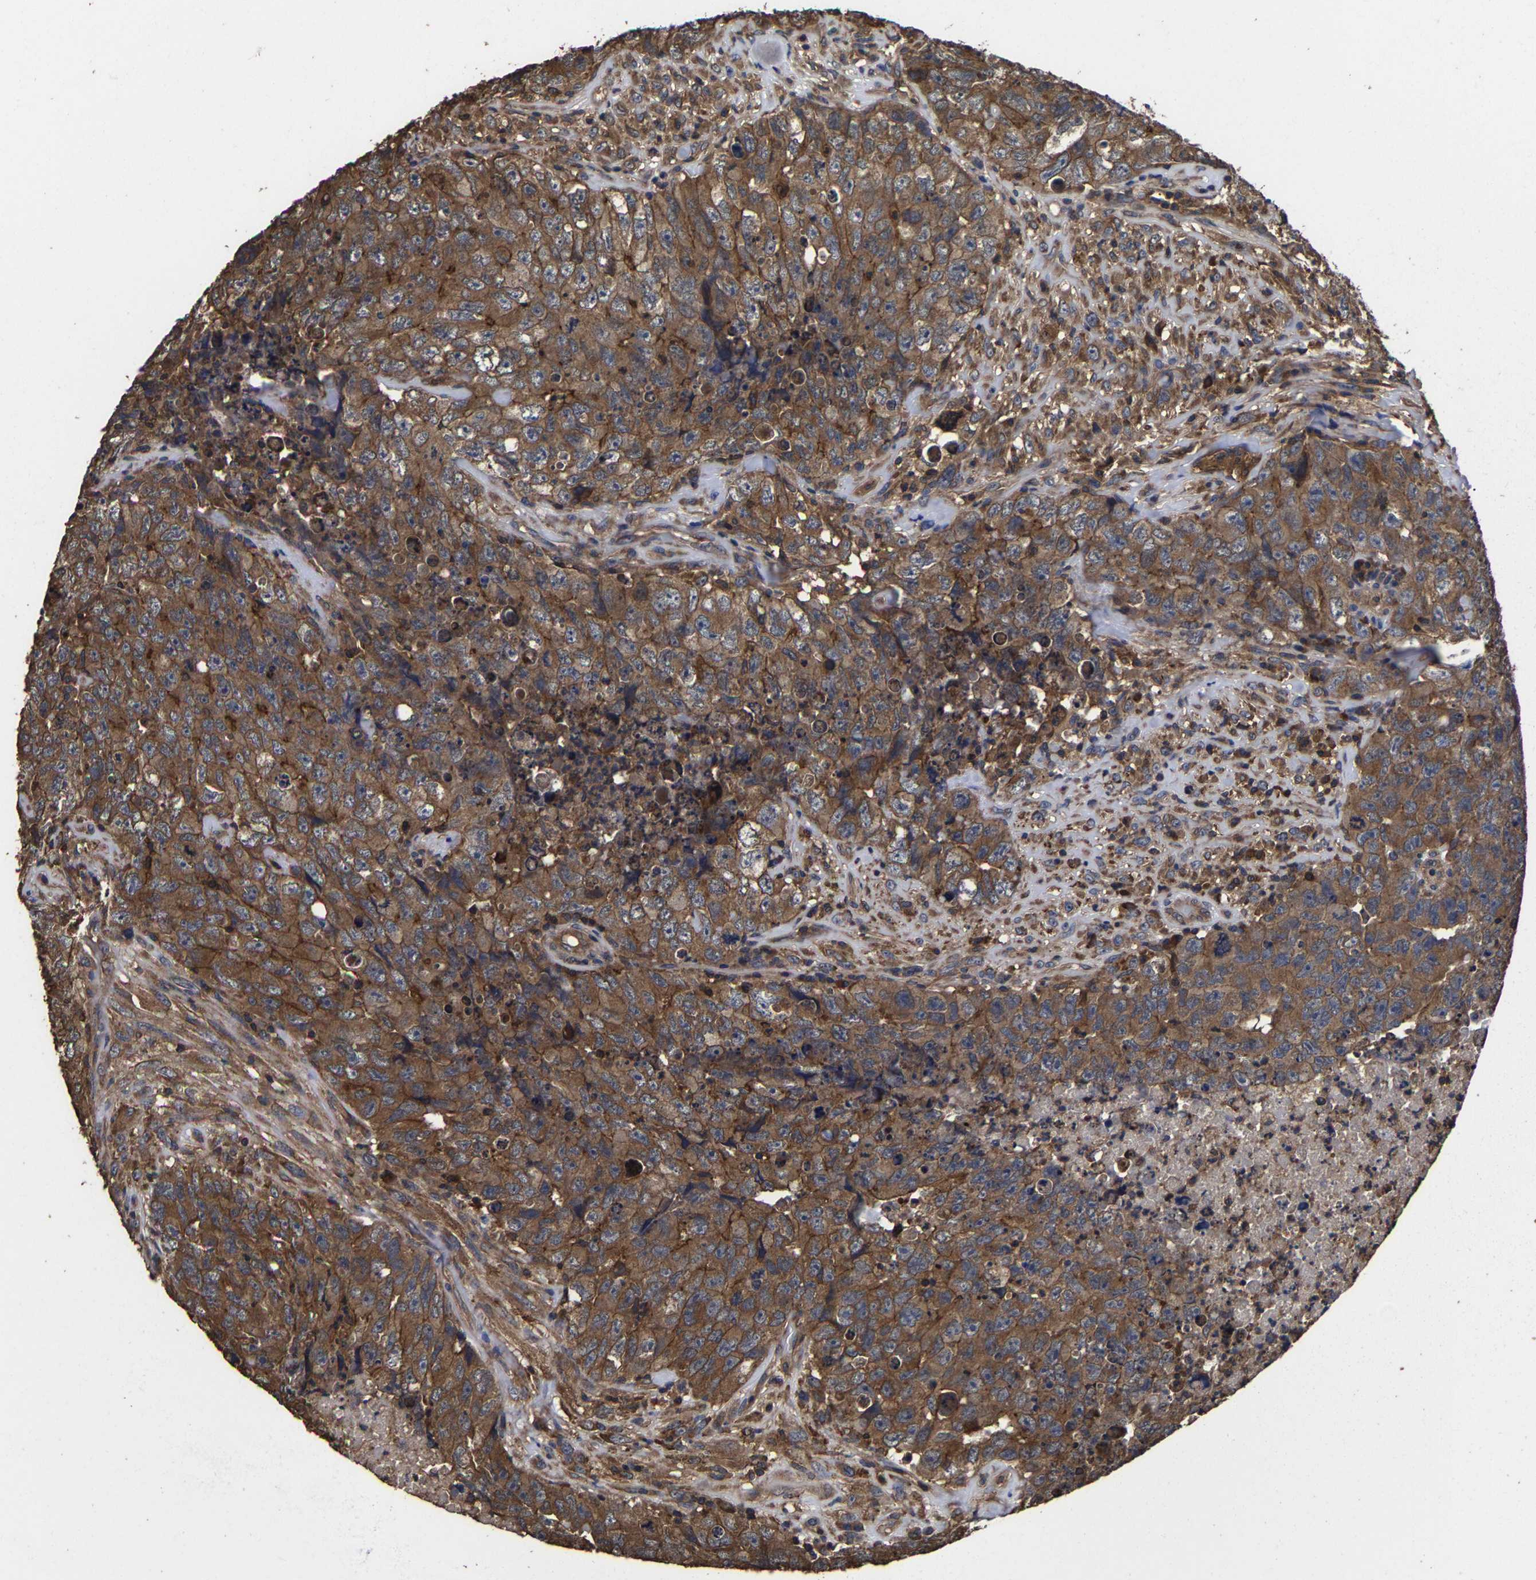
{"staining": {"intensity": "moderate", "quantity": ">75%", "location": "cytoplasmic/membranous"}, "tissue": "testis cancer", "cell_type": "Tumor cells", "image_type": "cancer", "snomed": [{"axis": "morphology", "description": "Carcinoma, Embryonal, NOS"}, {"axis": "topography", "description": "Testis"}], "caption": "Brown immunohistochemical staining in human testis cancer (embryonal carcinoma) reveals moderate cytoplasmic/membranous positivity in approximately >75% of tumor cells.", "gene": "ITCH", "patient": {"sex": "male", "age": 32}}